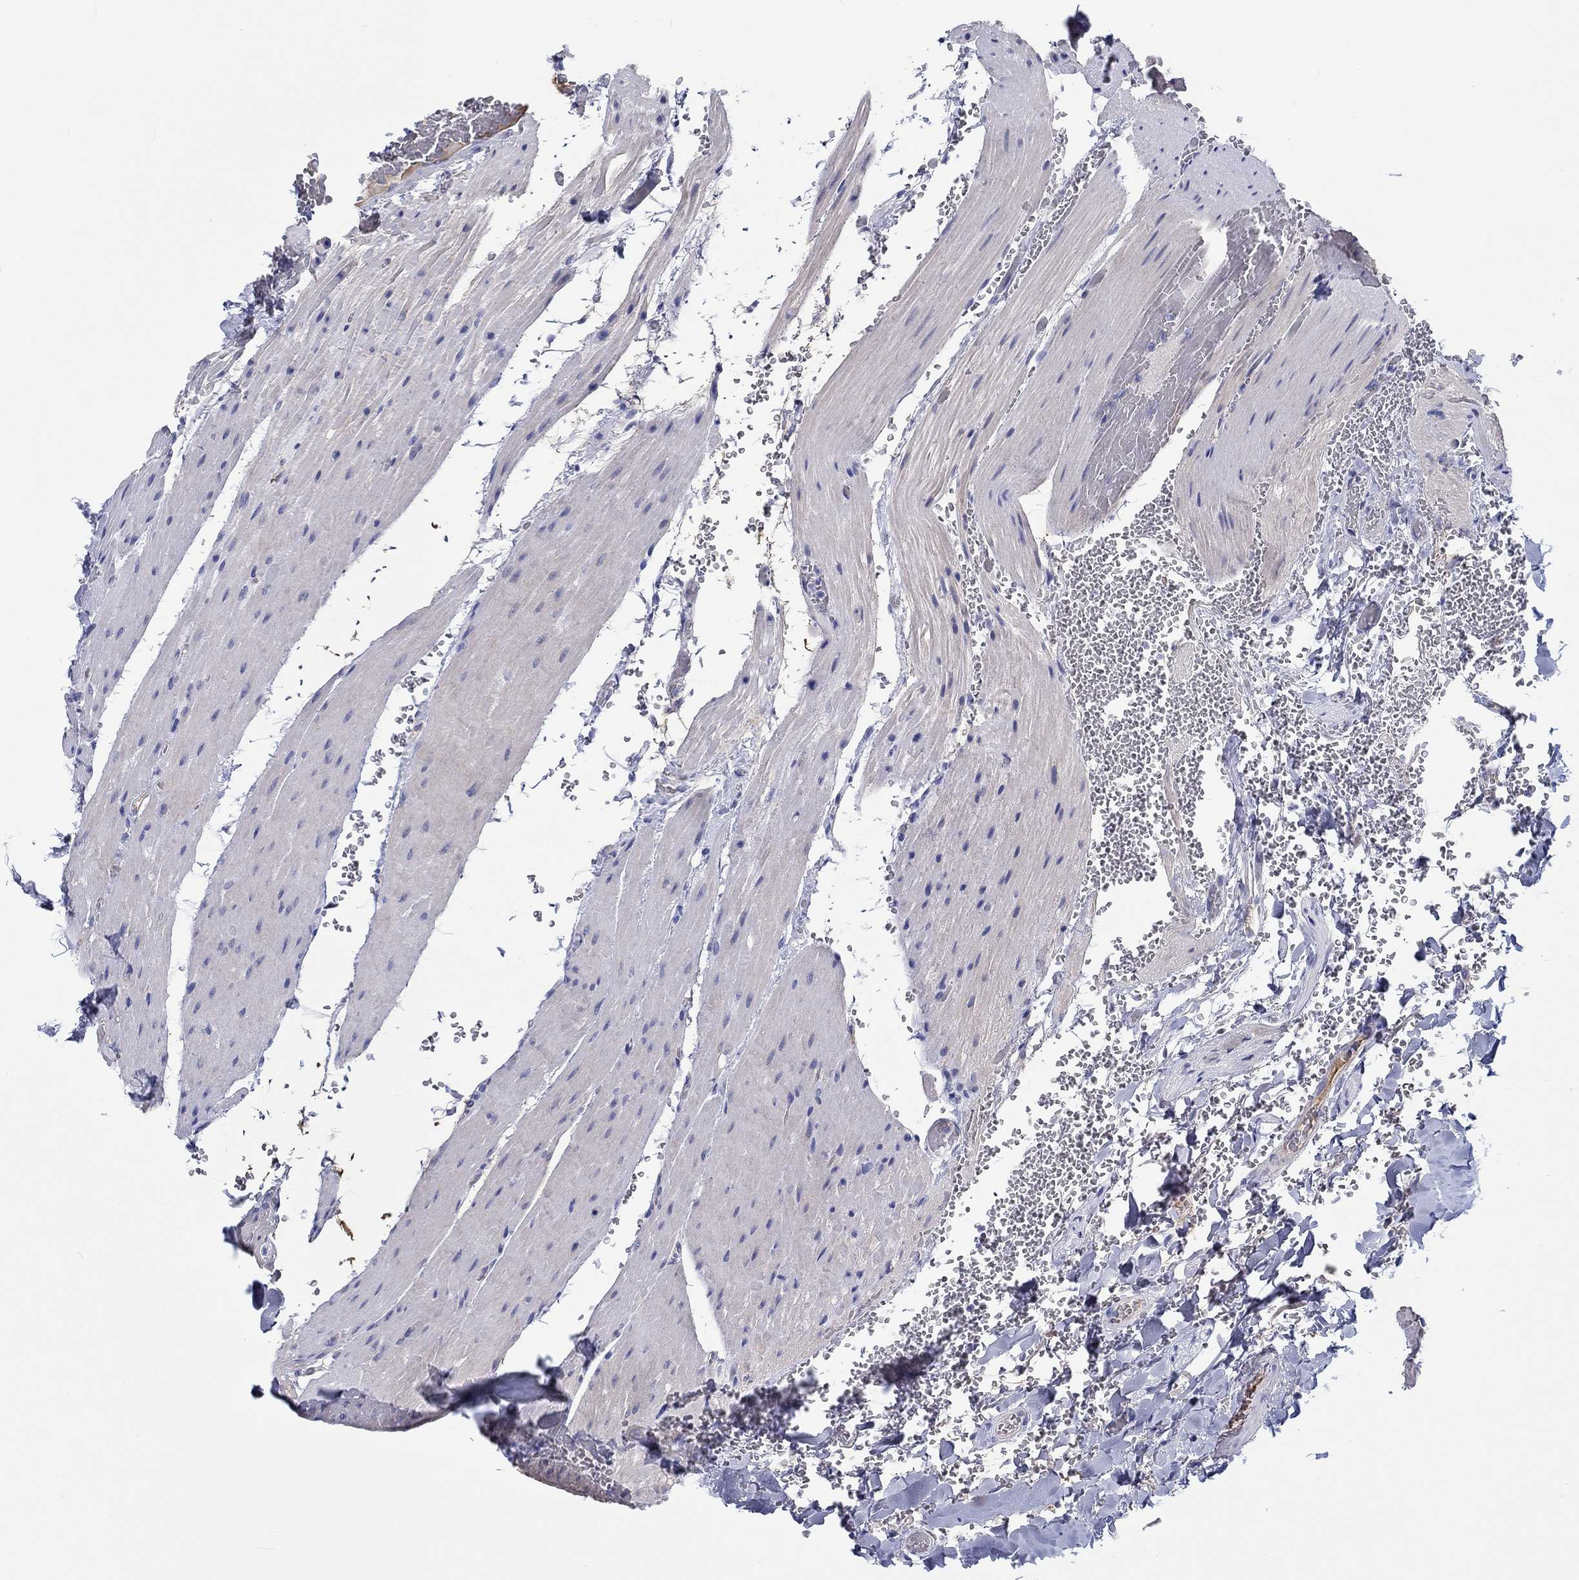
{"staining": {"intensity": "negative", "quantity": "none", "location": "none"}, "tissue": "duodenum", "cell_type": "Glandular cells", "image_type": "normal", "snomed": [{"axis": "morphology", "description": "Normal tissue, NOS"}, {"axis": "topography", "description": "Duodenum"}], "caption": "Immunohistochemistry of normal duodenum shows no expression in glandular cells.", "gene": "CDY1B", "patient": {"sex": "female", "age": 62}}